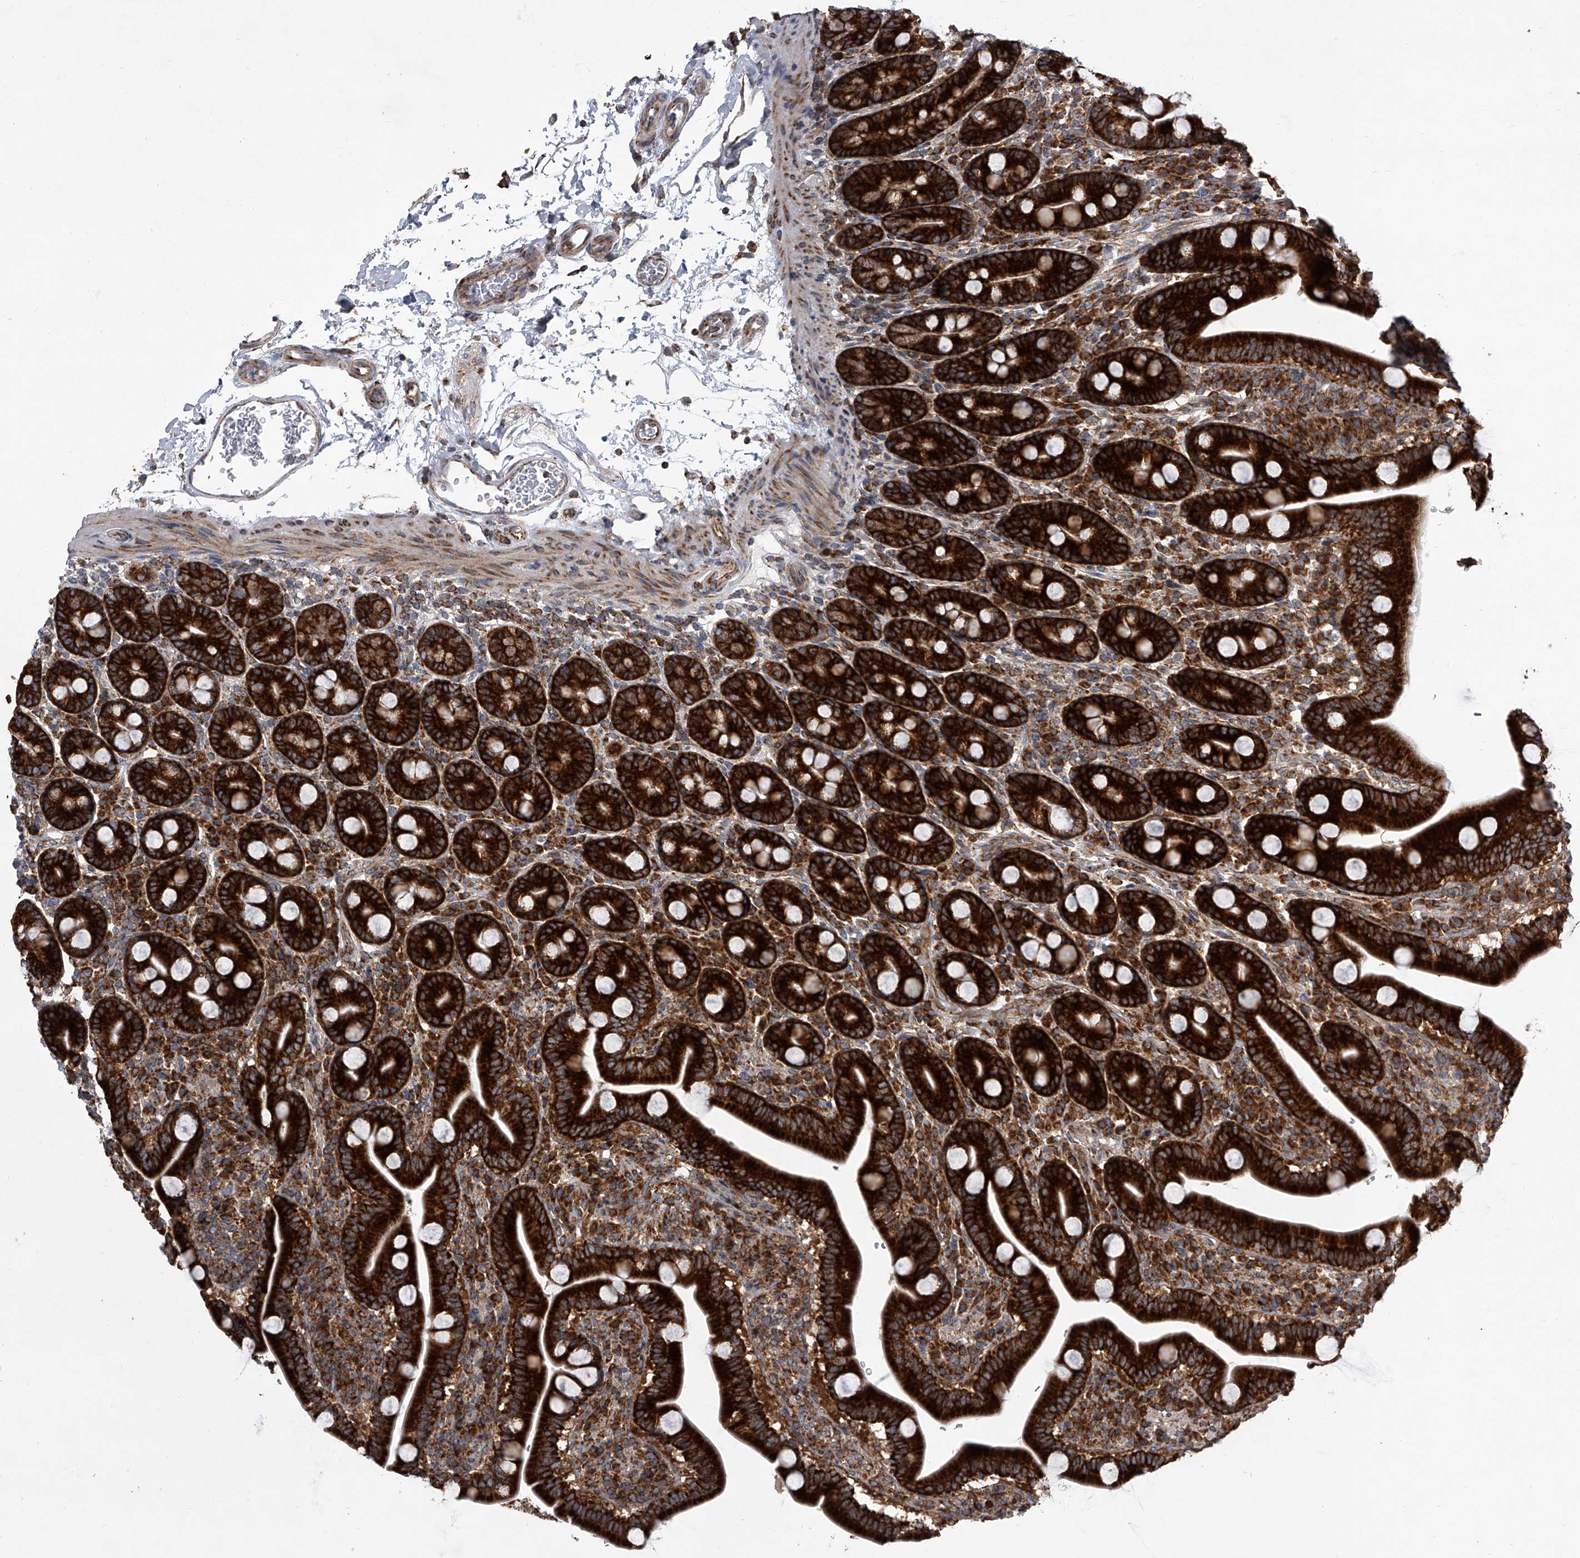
{"staining": {"intensity": "strong", "quantity": ">75%", "location": "cytoplasmic/membranous"}, "tissue": "duodenum", "cell_type": "Glandular cells", "image_type": "normal", "snomed": [{"axis": "morphology", "description": "Normal tissue, NOS"}, {"axis": "topography", "description": "Duodenum"}], "caption": "The image exhibits staining of benign duodenum, revealing strong cytoplasmic/membranous protein positivity (brown color) within glandular cells. (DAB (3,3'-diaminobenzidine) = brown stain, brightfield microscopy at high magnification).", "gene": "ZC3H15", "patient": {"sex": "male", "age": 35}}